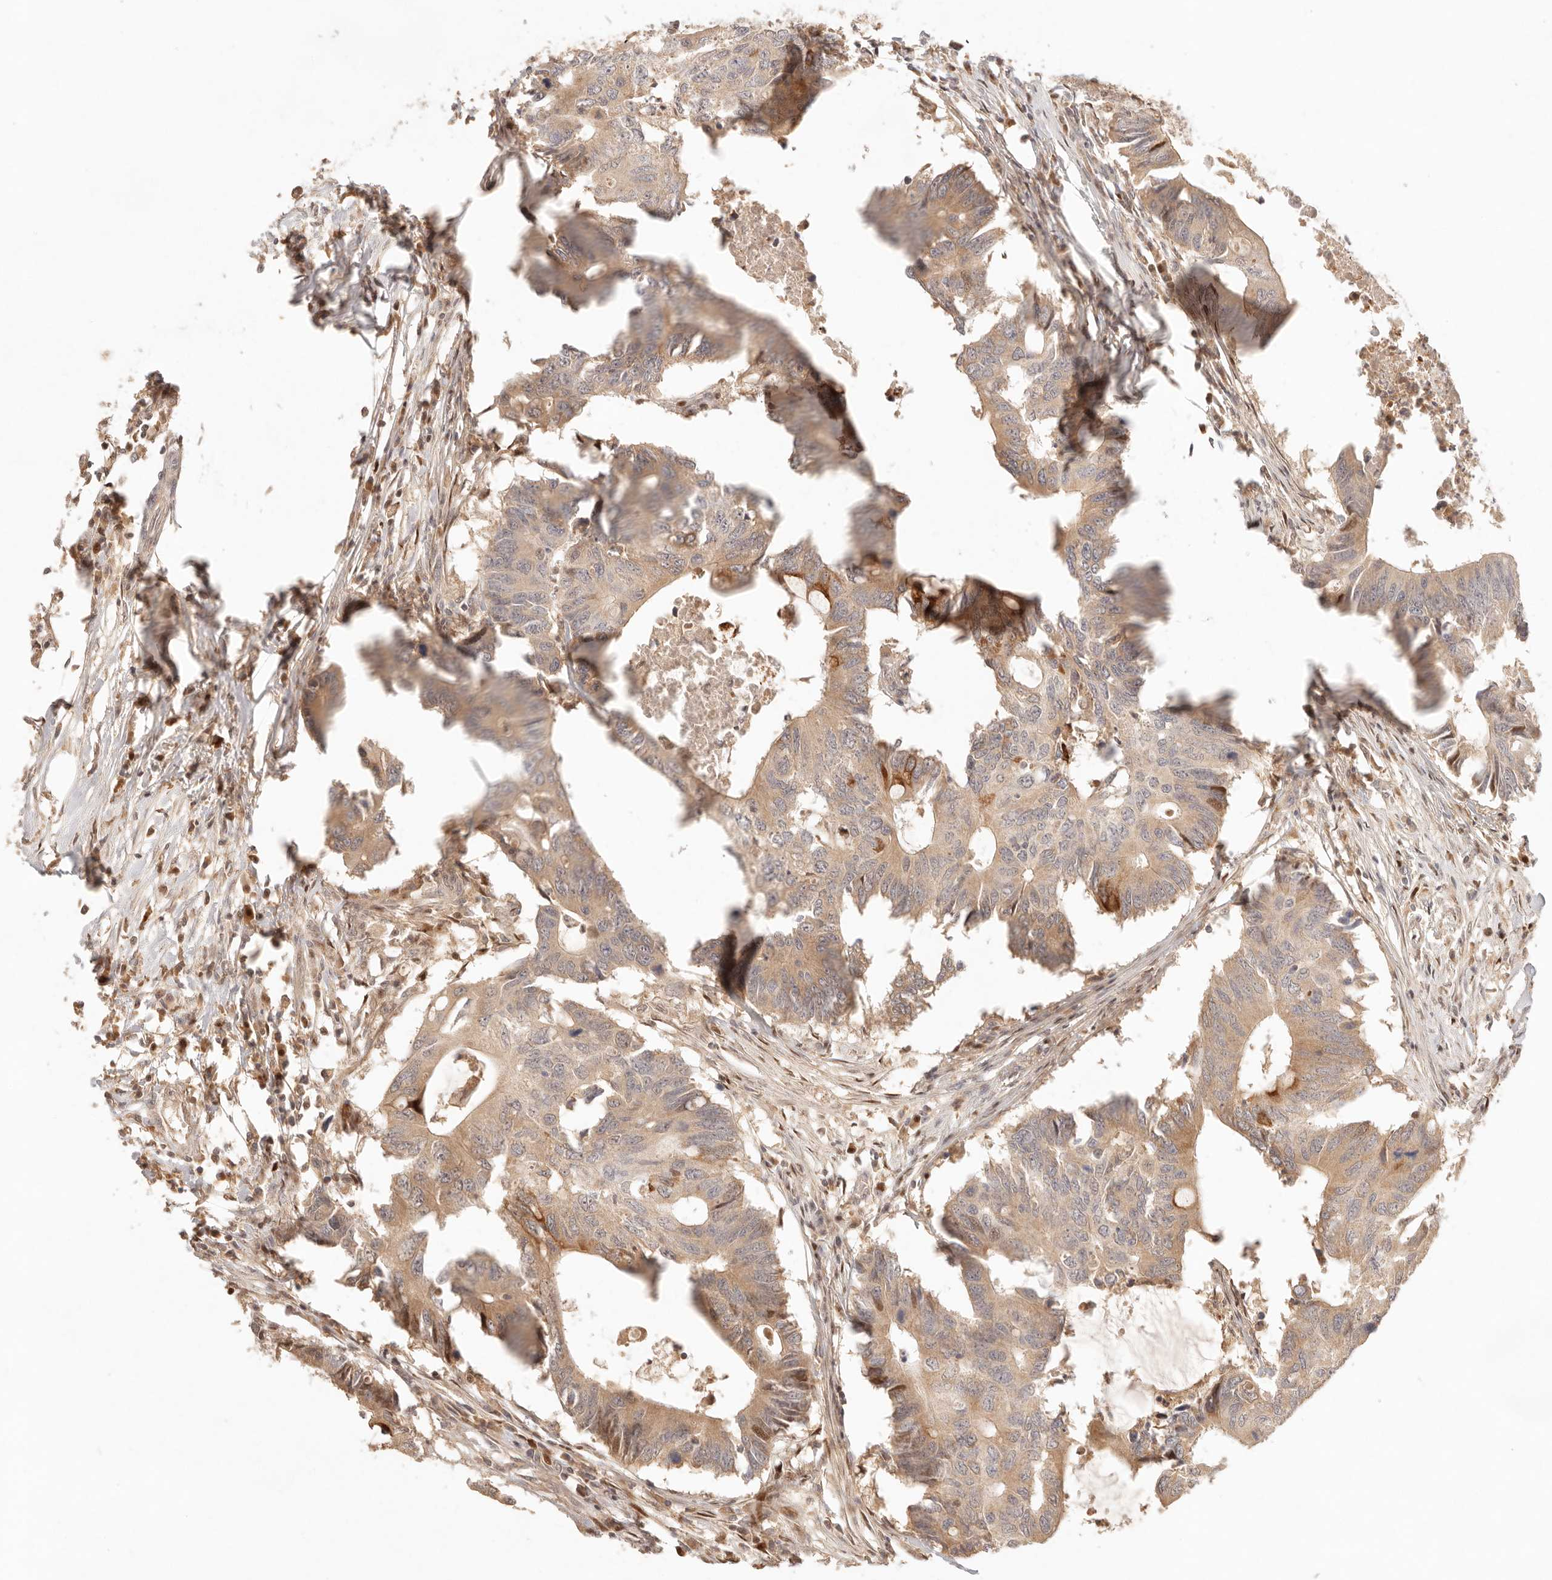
{"staining": {"intensity": "moderate", "quantity": ">75%", "location": "cytoplasmic/membranous"}, "tissue": "colorectal cancer", "cell_type": "Tumor cells", "image_type": "cancer", "snomed": [{"axis": "morphology", "description": "Adenocarcinoma, NOS"}, {"axis": "topography", "description": "Colon"}], "caption": "Human adenocarcinoma (colorectal) stained with a protein marker exhibits moderate staining in tumor cells.", "gene": "PHLDA3", "patient": {"sex": "male", "age": 71}}